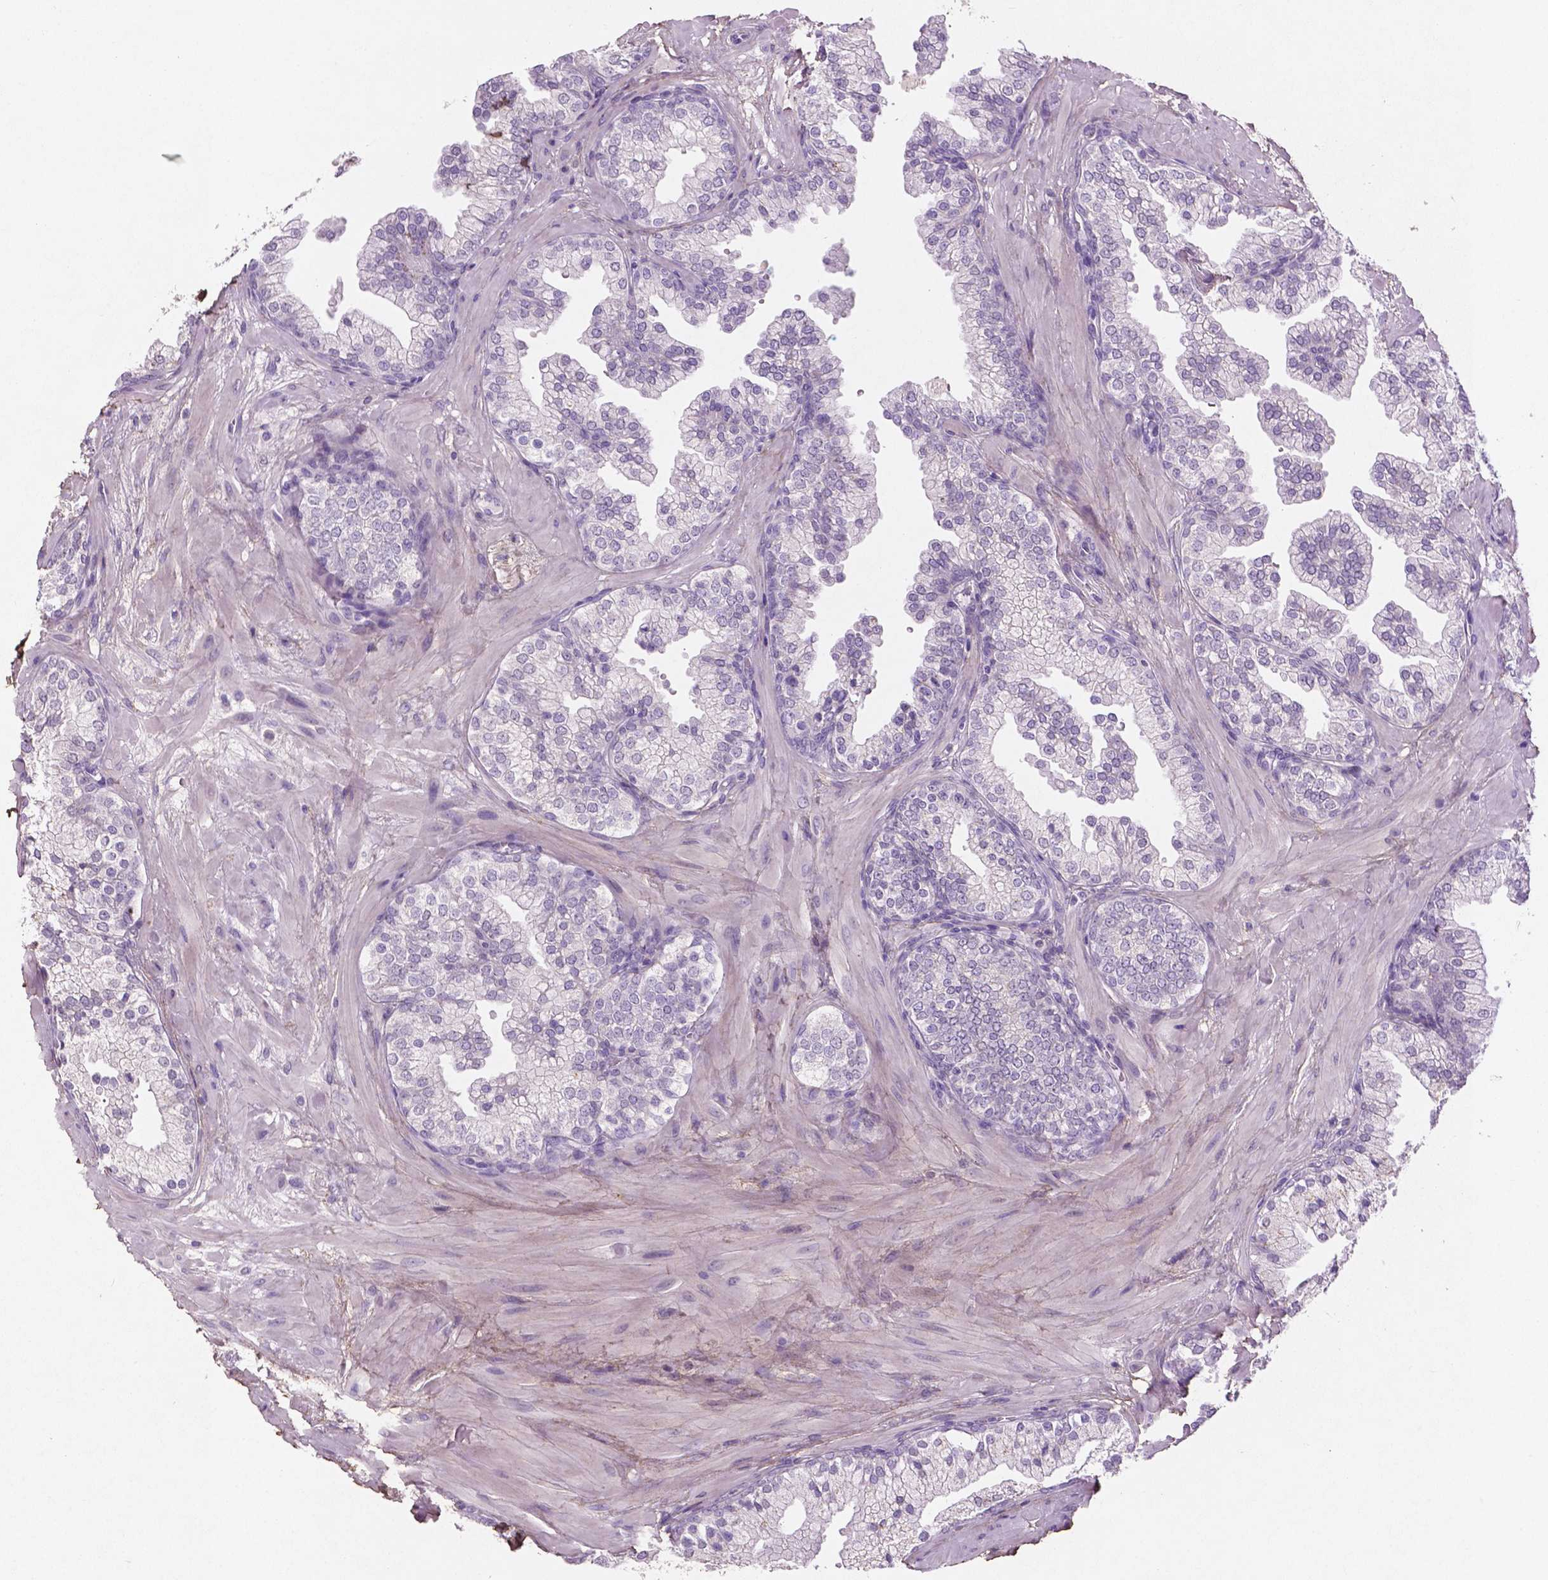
{"staining": {"intensity": "negative", "quantity": "none", "location": "none"}, "tissue": "prostate", "cell_type": "Glandular cells", "image_type": "normal", "snomed": [{"axis": "morphology", "description": "Normal tissue, NOS"}, {"axis": "topography", "description": "Prostate"}, {"axis": "topography", "description": "Peripheral nerve tissue"}], "caption": "DAB immunohistochemical staining of normal prostate shows no significant staining in glandular cells.", "gene": "DLG2", "patient": {"sex": "male", "age": 61}}